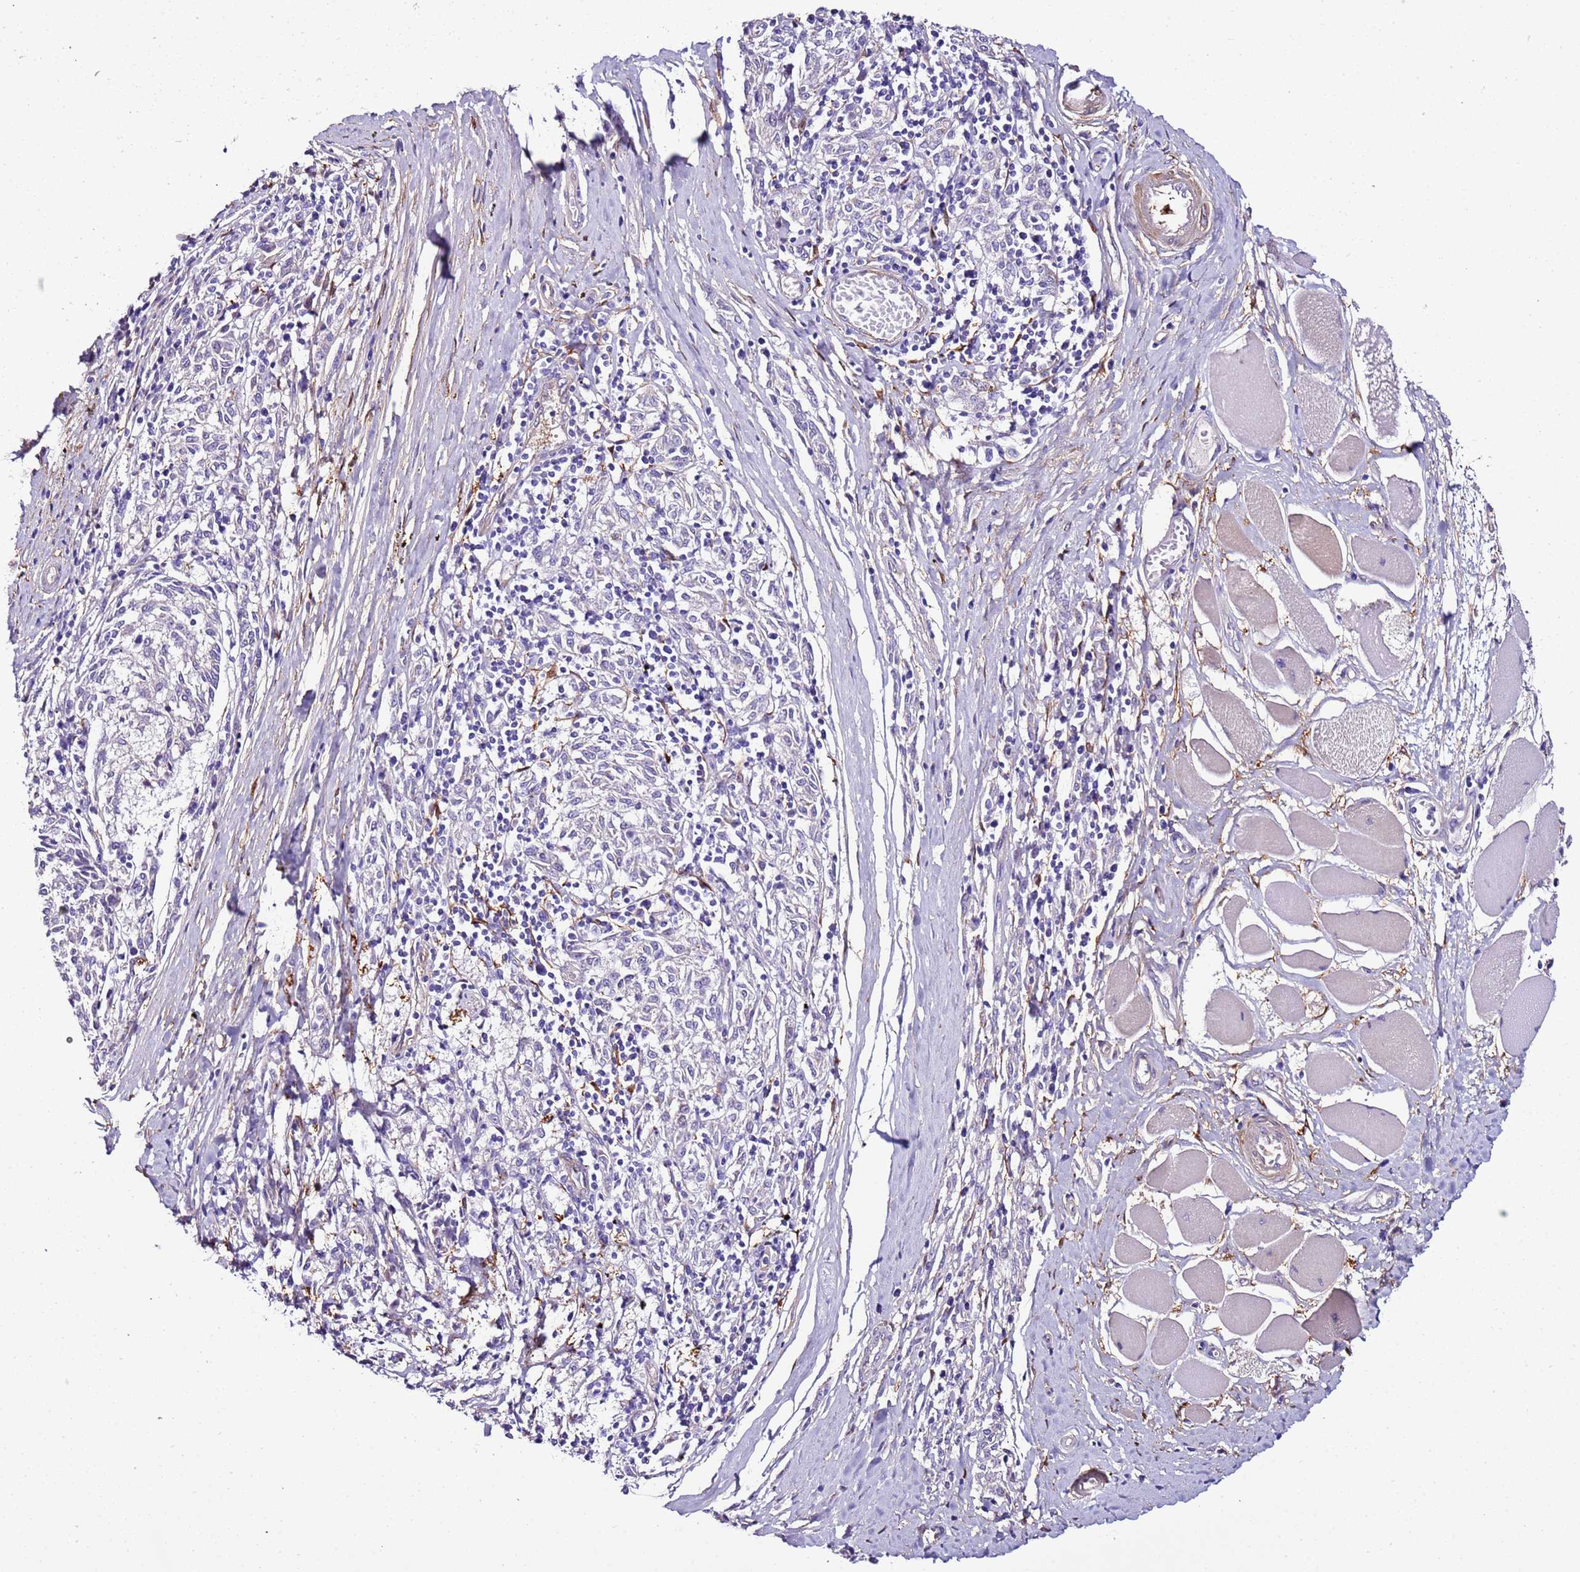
{"staining": {"intensity": "negative", "quantity": "none", "location": "none"}, "tissue": "melanoma", "cell_type": "Tumor cells", "image_type": "cancer", "snomed": [{"axis": "morphology", "description": "Malignant melanoma, NOS"}, {"axis": "topography", "description": "Skin"}], "caption": "Human melanoma stained for a protein using immunohistochemistry displays no staining in tumor cells.", "gene": "FAM174C", "patient": {"sex": "female", "age": 72}}